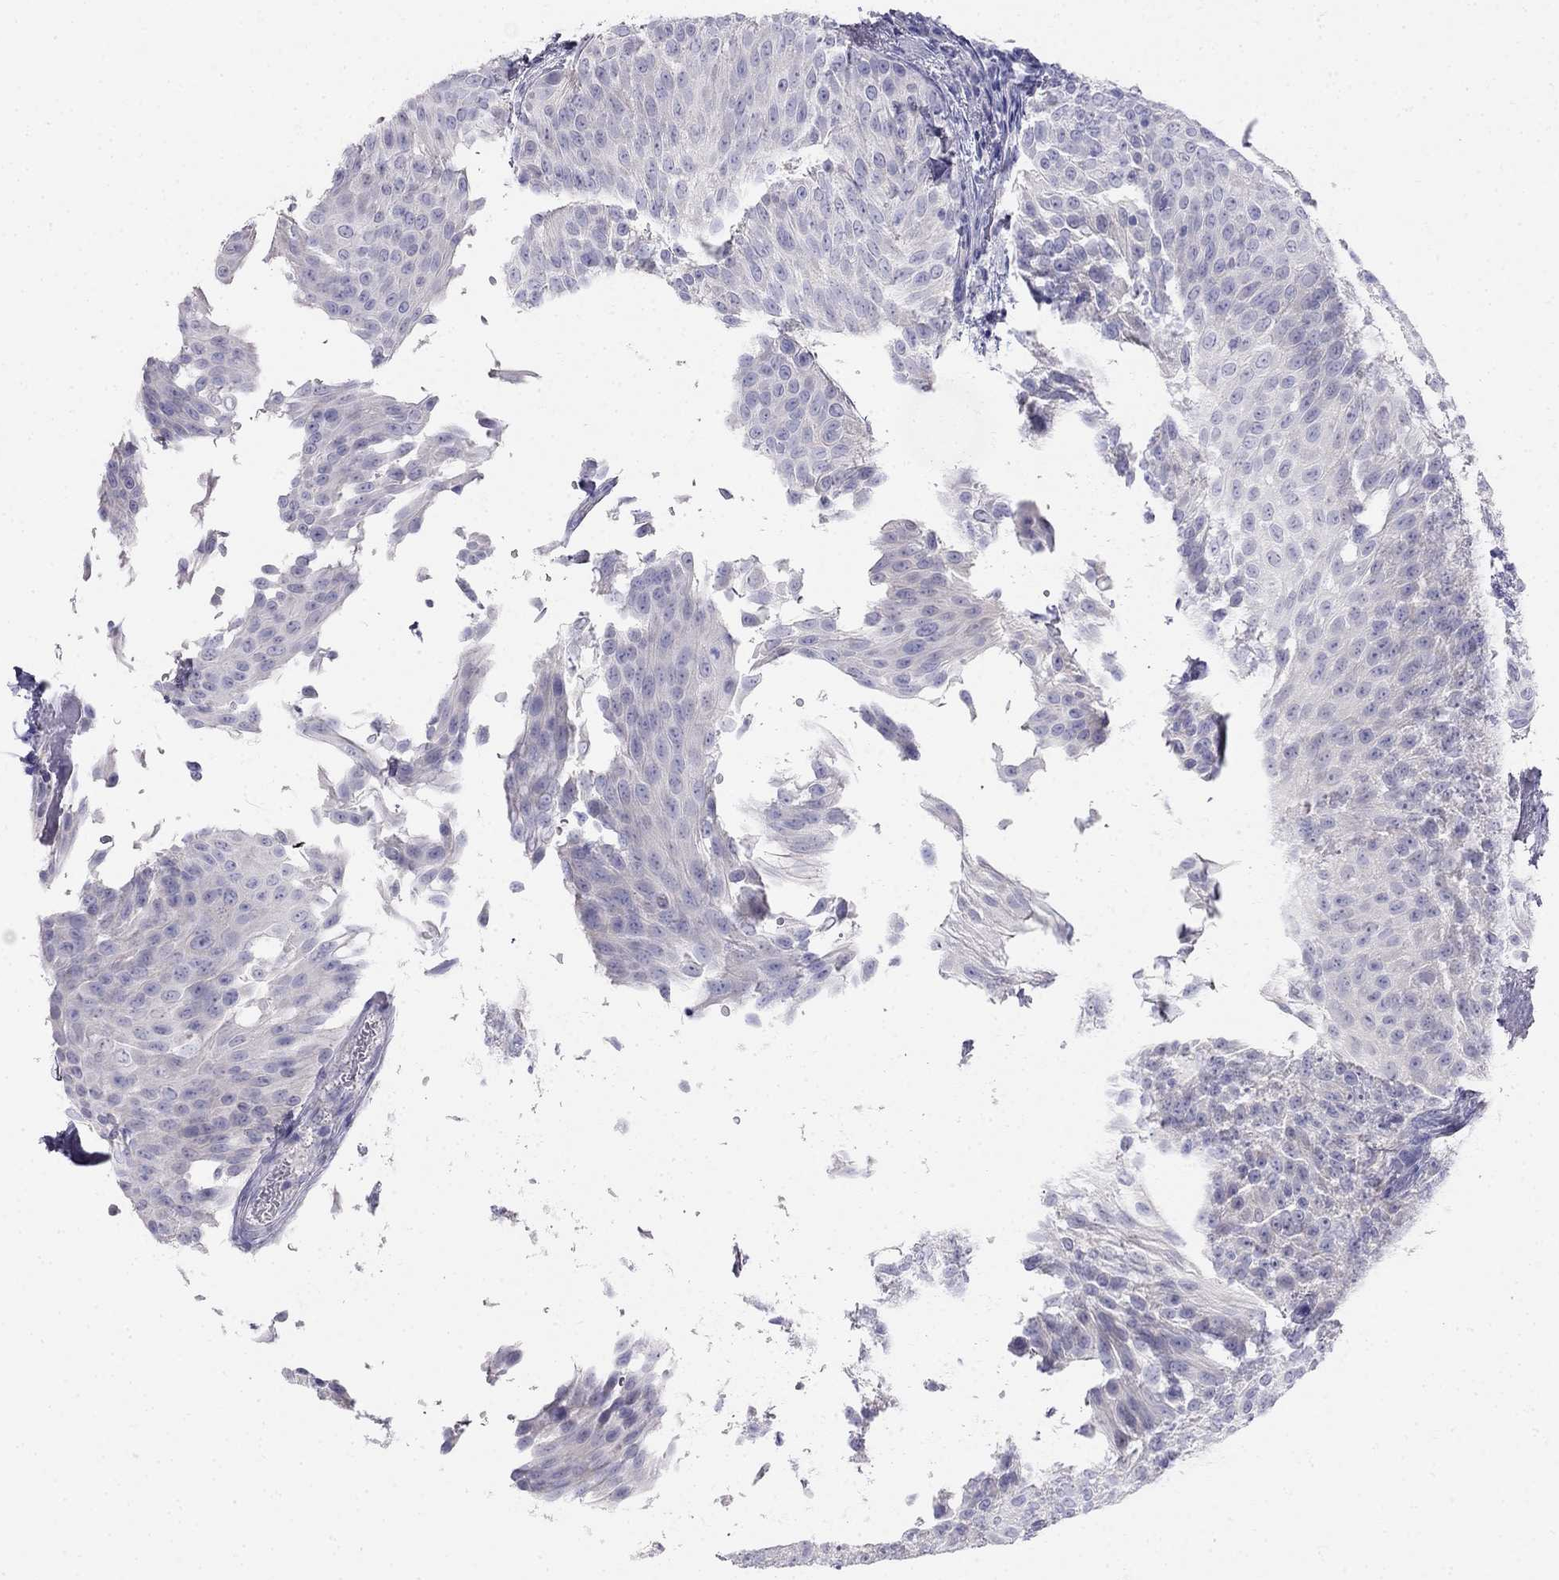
{"staining": {"intensity": "negative", "quantity": "none", "location": "none"}, "tissue": "urothelial cancer", "cell_type": "Tumor cells", "image_type": "cancer", "snomed": [{"axis": "morphology", "description": "Urothelial carcinoma, Low grade"}, {"axis": "topography", "description": "Urinary bladder"}], "caption": "This is an IHC image of urothelial cancer. There is no expression in tumor cells.", "gene": "RFLNA", "patient": {"sex": "male", "age": 78}}